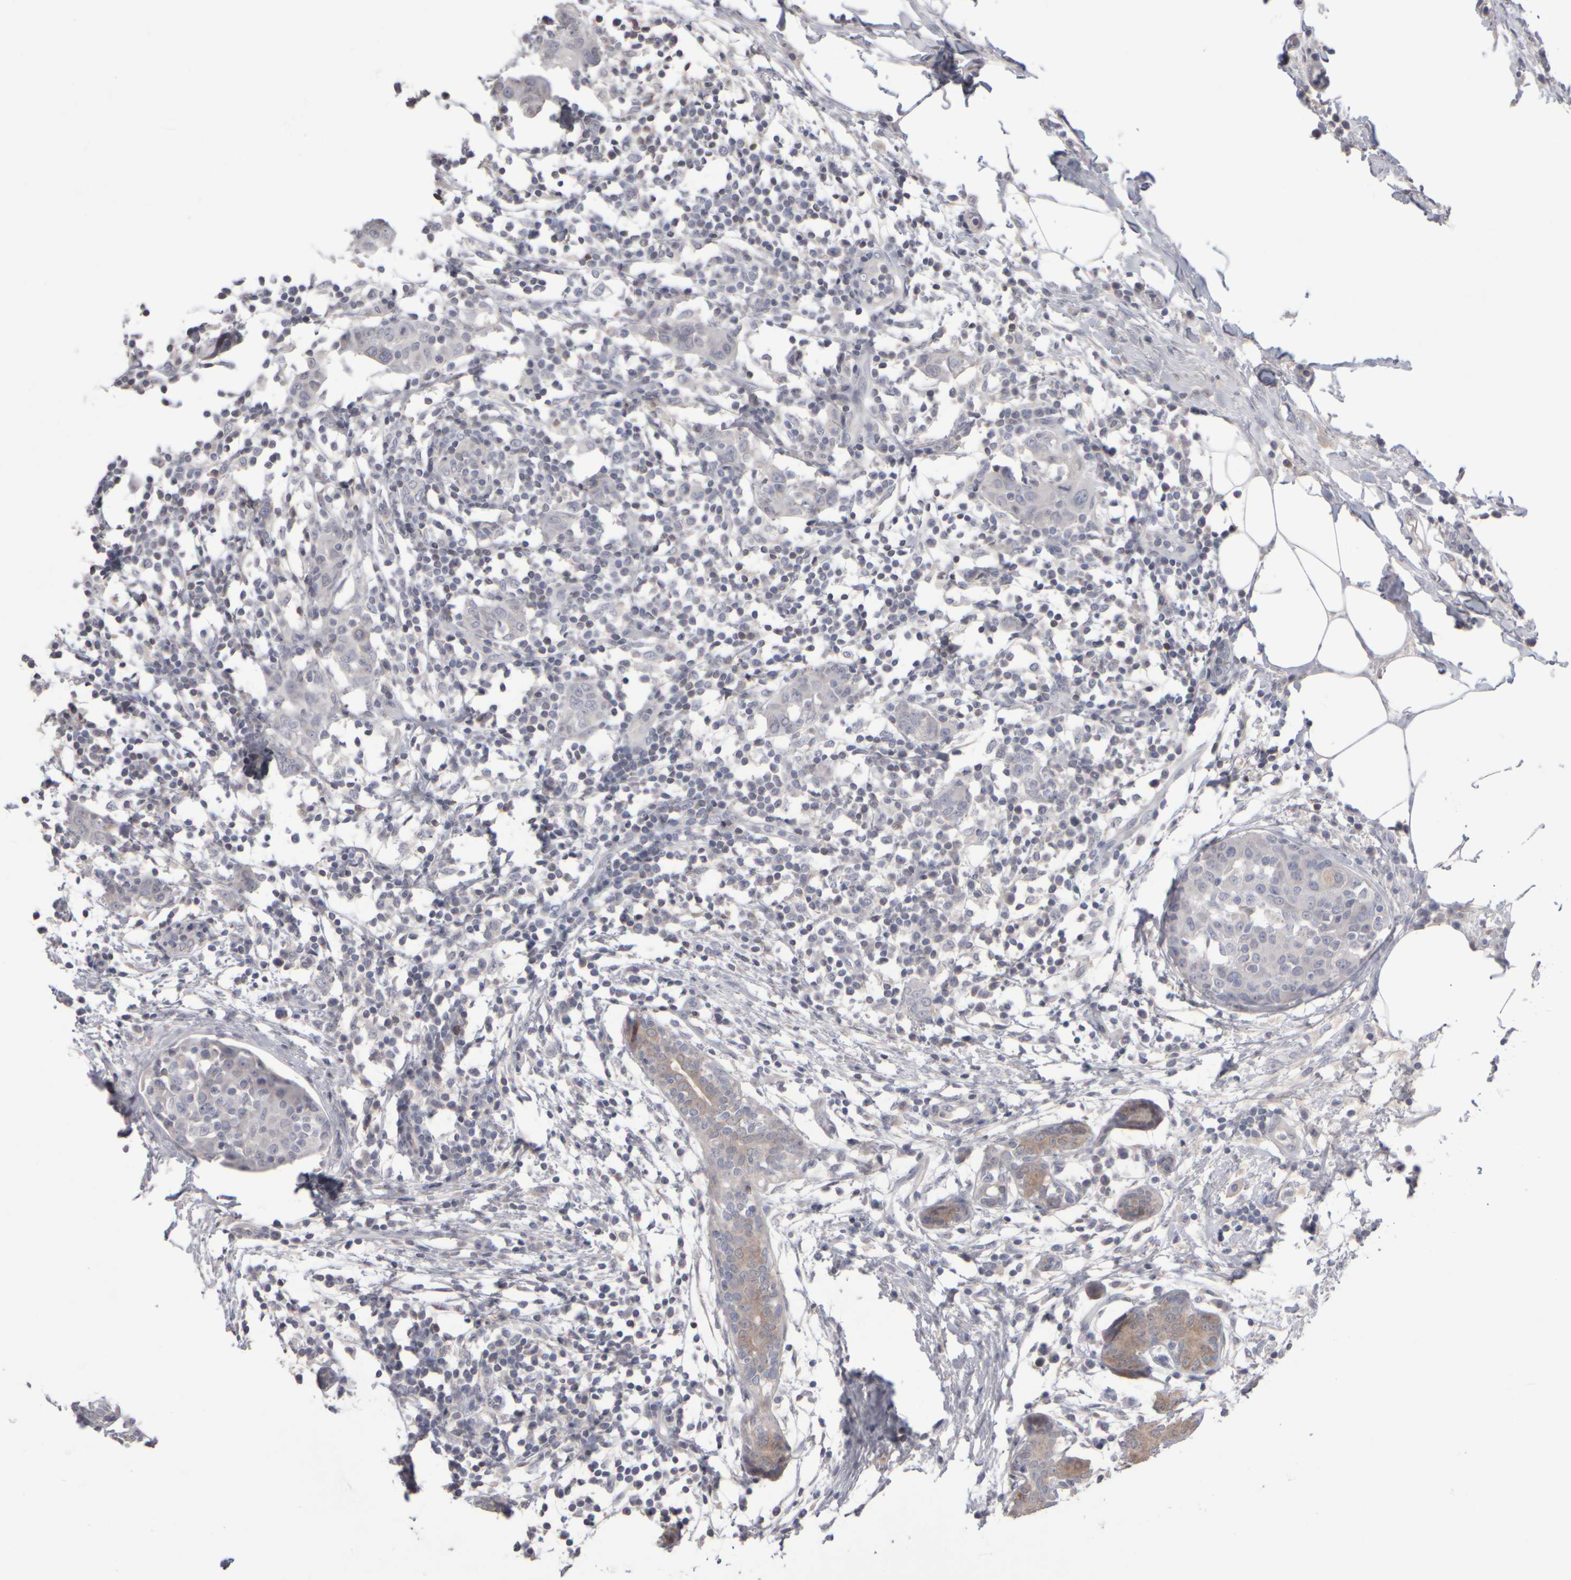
{"staining": {"intensity": "negative", "quantity": "none", "location": "none"}, "tissue": "breast cancer", "cell_type": "Tumor cells", "image_type": "cancer", "snomed": [{"axis": "morphology", "description": "Normal tissue, NOS"}, {"axis": "morphology", "description": "Duct carcinoma"}, {"axis": "topography", "description": "Breast"}], "caption": "Immunohistochemistry (IHC) of infiltrating ductal carcinoma (breast) displays no expression in tumor cells.", "gene": "EPHX2", "patient": {"sex": "female", "age": 37}}